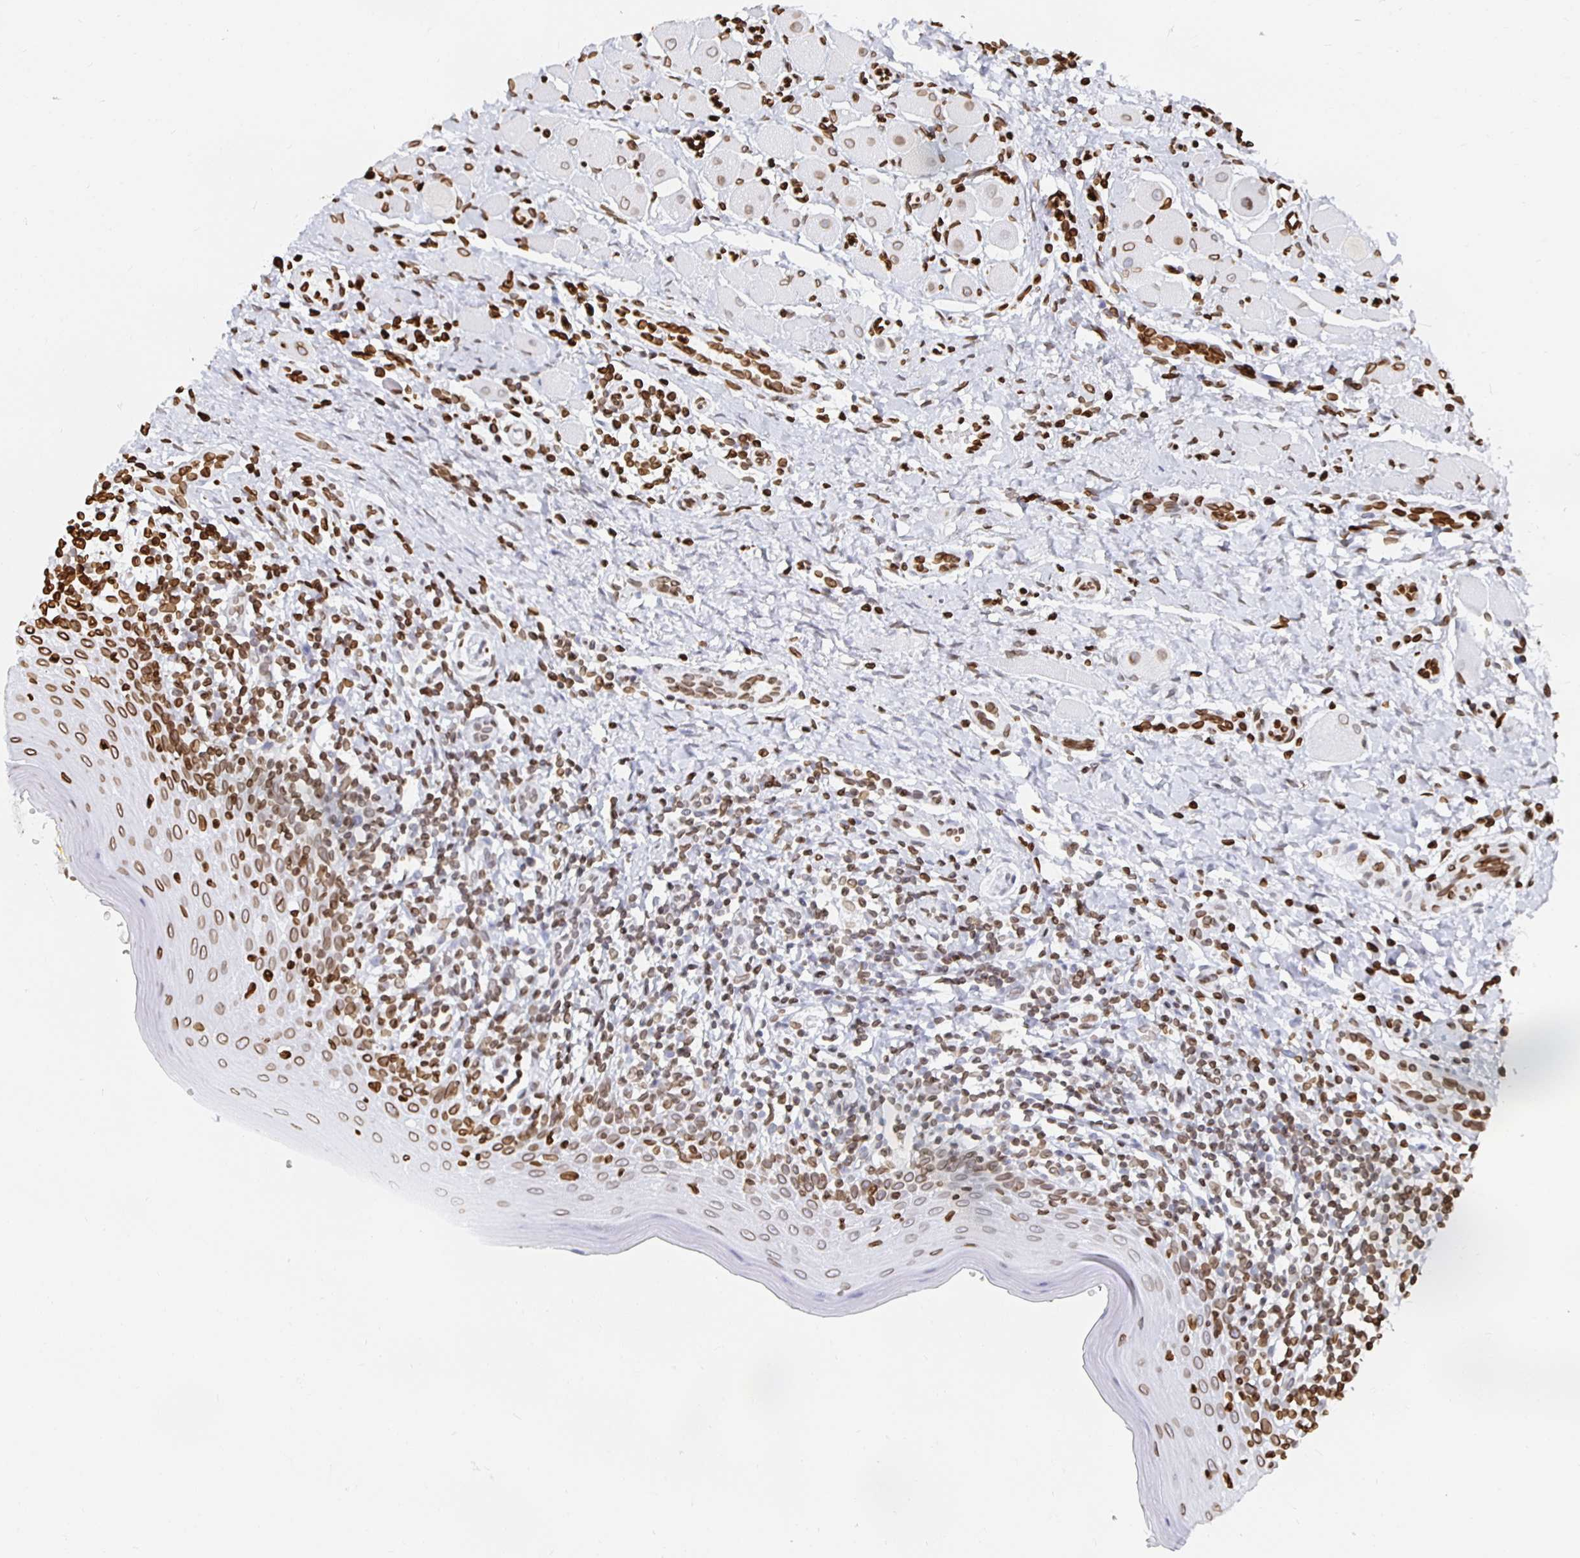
{"staining": {"intensity": "strong", "quantity": ">75%", "location": "cytoplasmic/membranous,nuclear"}, "tissue": "oral mucosa", "cell_type": "Squamous epithelial cells", "image_type": "normal", "snomed": [{"axis": "morphology", "description": "Normal tissue, NOS"}, {"axis": "topography", "description": "Oral tissue"}, {"axis": "topography", "description": "Tounge, NOS"}], "caption": "The image shows staining of normal oral mucosa, revealing strong cytoplasmic/membranous,nuclear protein staining (brown color) within squamous epithelial cells. Ihc stains the protein in brown and the nuclei are stained blue.", "gene": "LMNB1", "patient": {"sex": "female", "age": 58}}